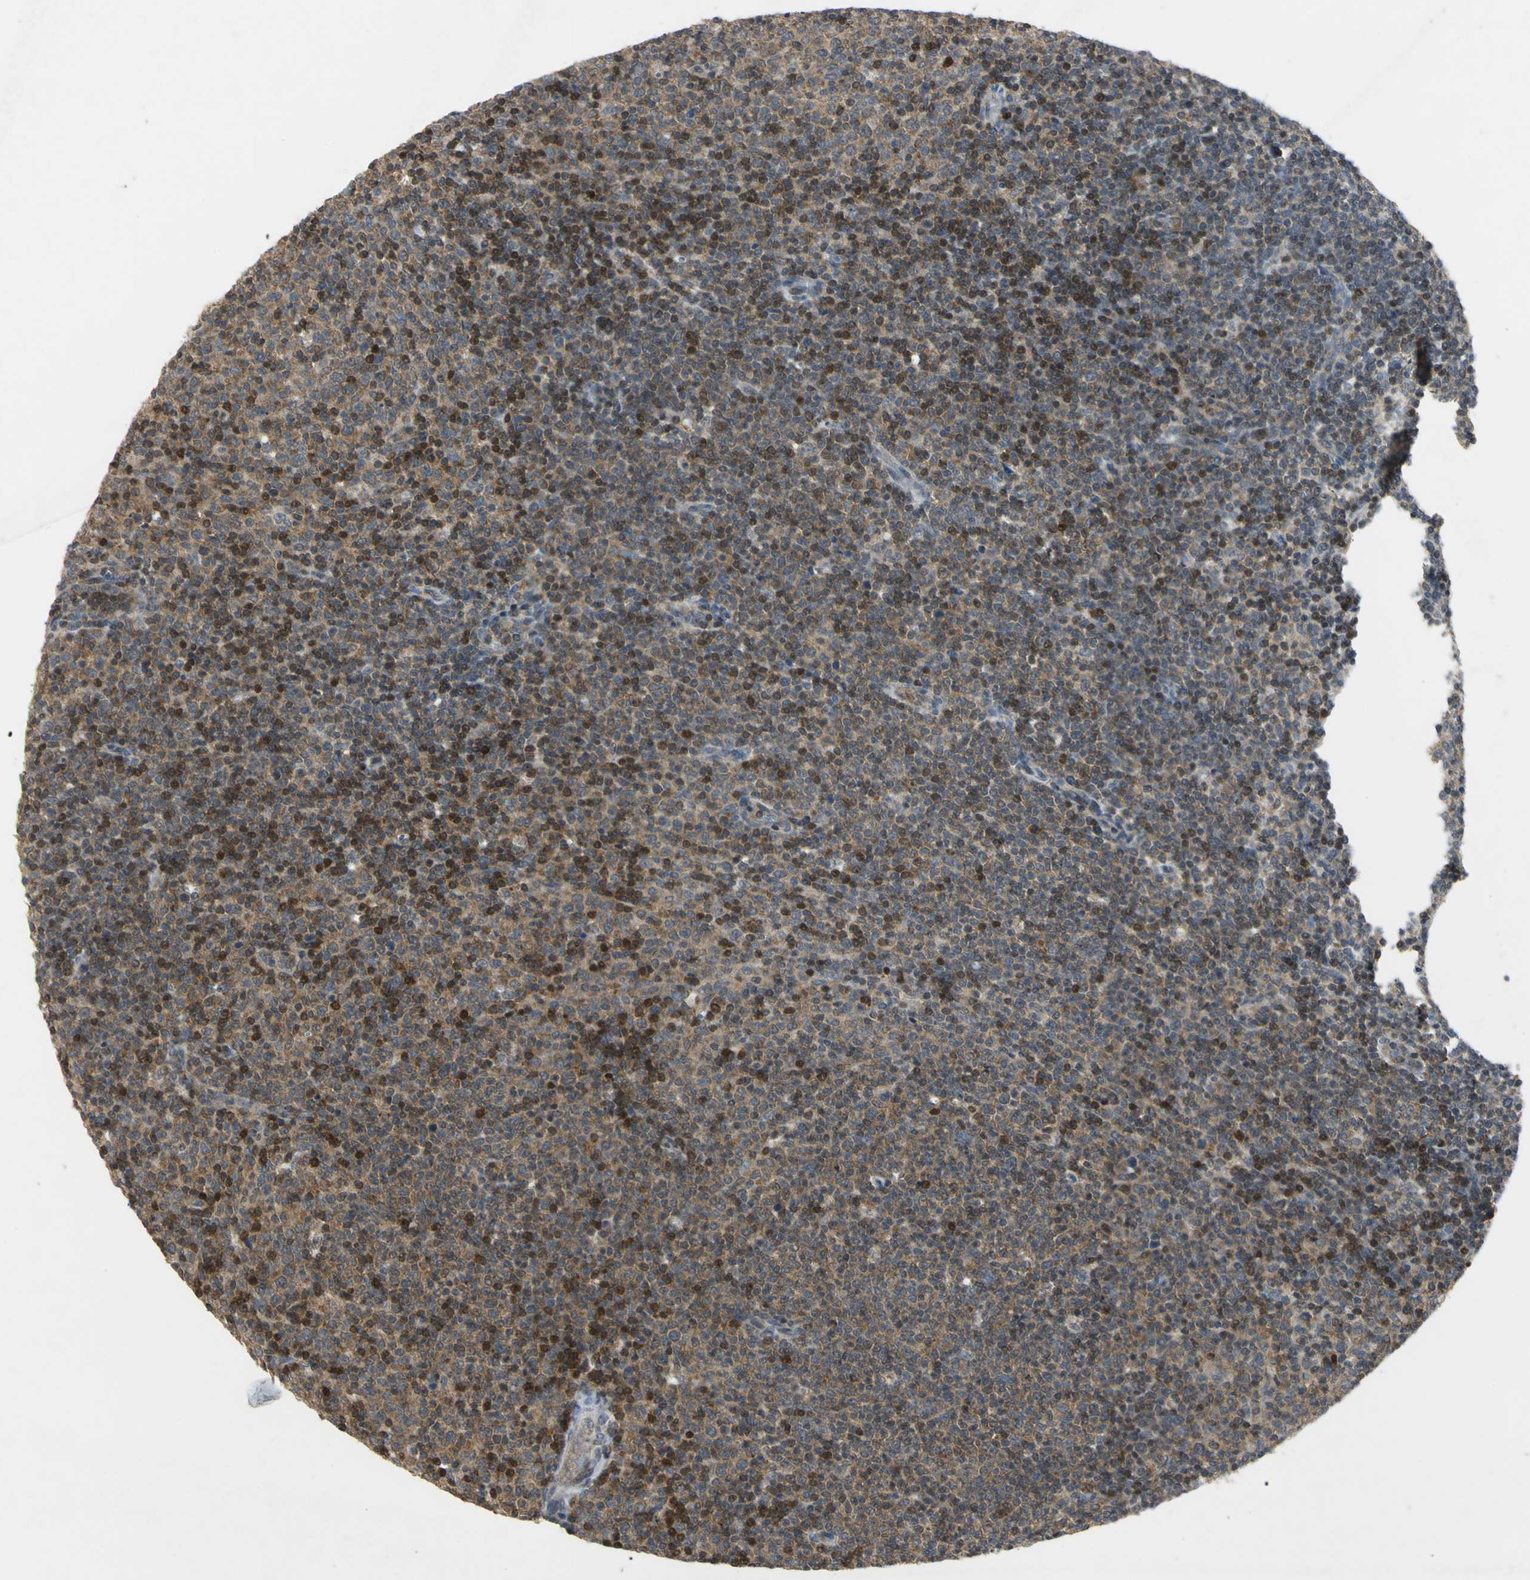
{"staining": {"intensity": "moderate", "quantity": ">75%", "location": "cytoplasmic/membranous,nuclear"}, "tissue": "lymphoma", "cell_type": "Tumor cells", "image_type": "cancer", "snomed": [{"axis": "morphology", "description": "Malignant lymphoma, non-Hodgkin's type, Low grade"}, {"axis": "topography", "description": "Lymph node"}], "caption": "Lymphoma stained with IHC reveals moderate cytoplasmic/membranous and nuclear positivity in approximately >75% of tumor cells.", "gene": "PPIA", "patient": {"sex": "male", "age": 70}}